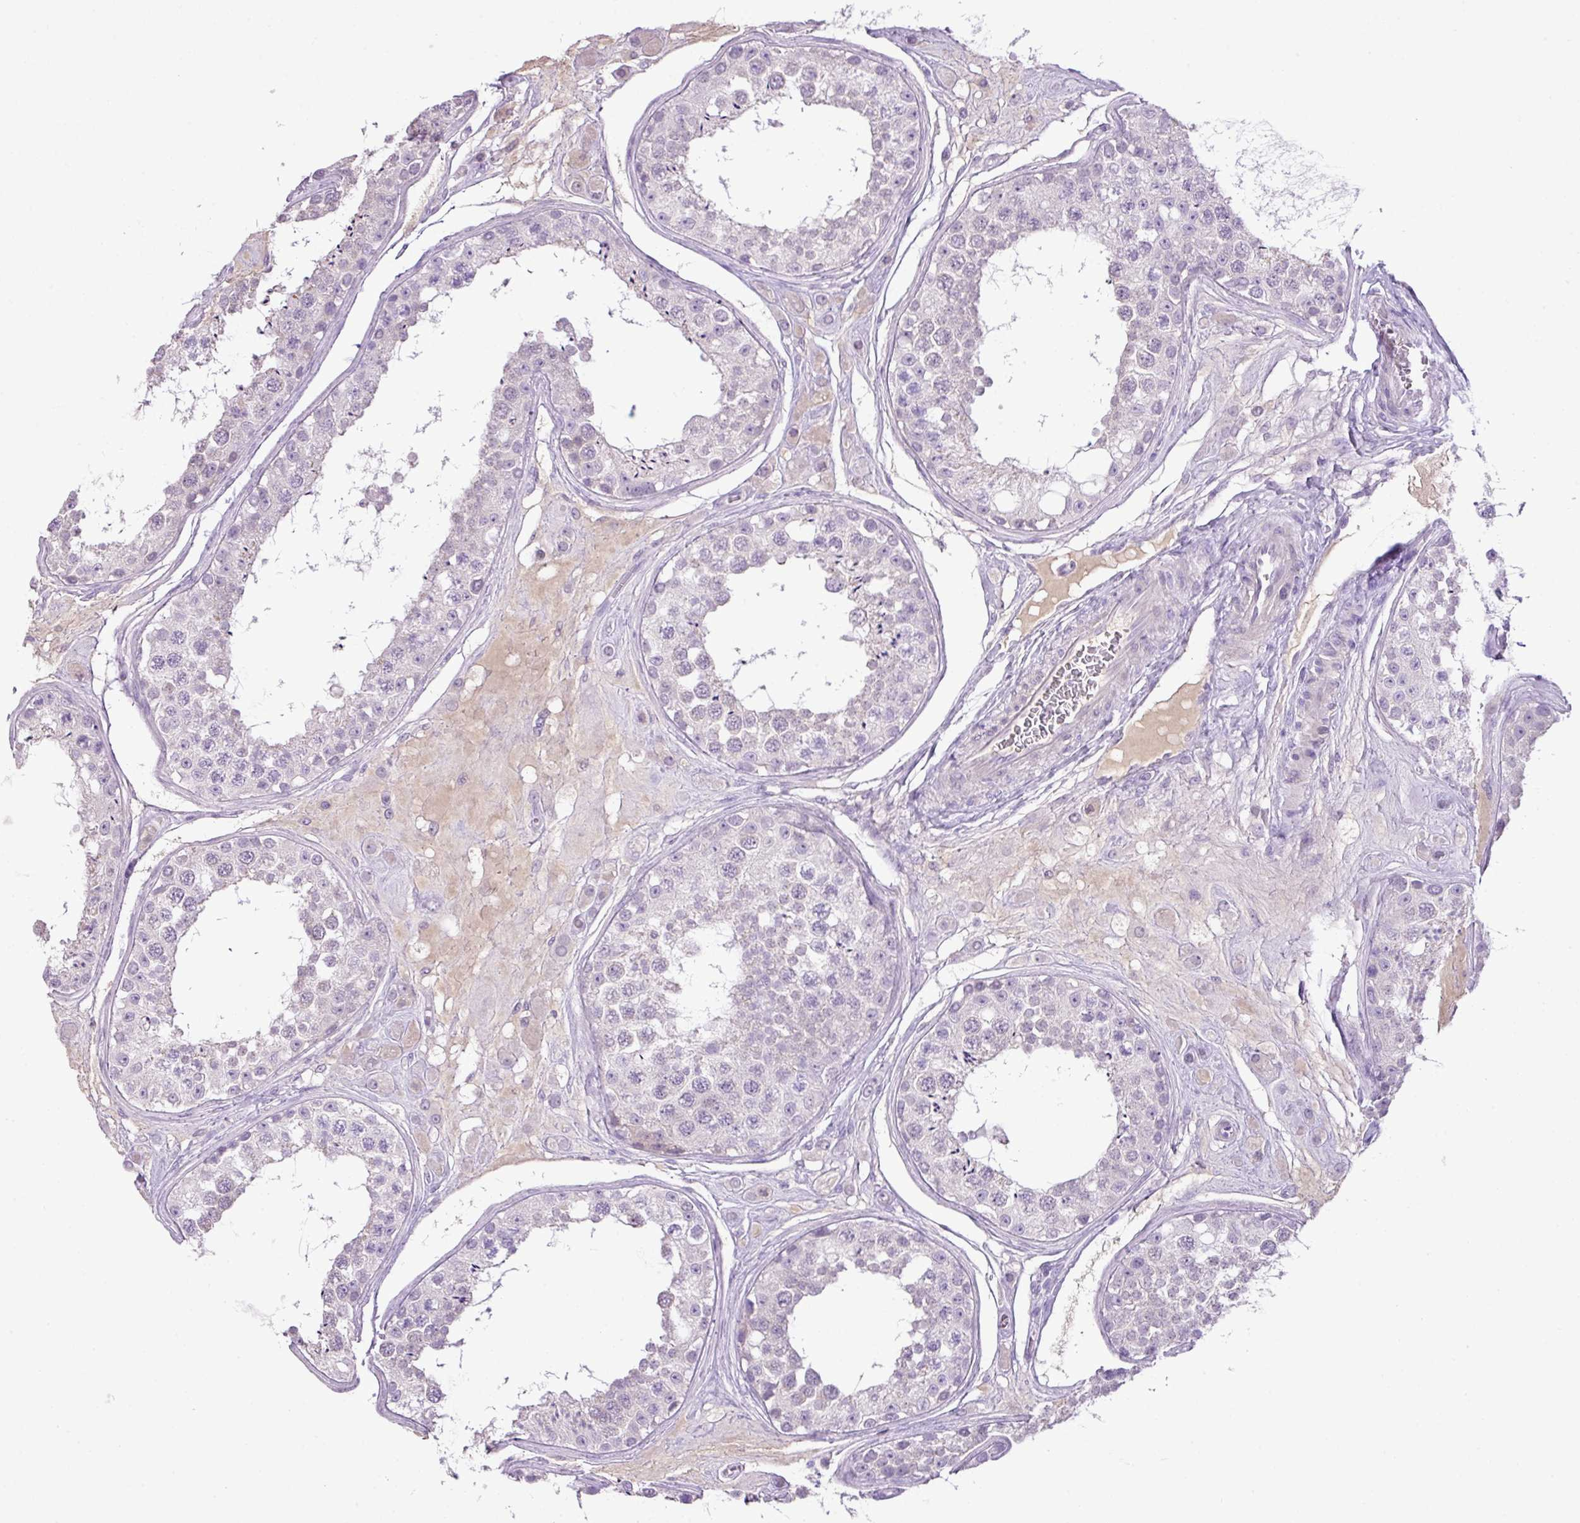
{"staining": {"intensity": "negative", "quantity": "none", "location": "none"}, "tissue": "testis", "cell_type": "Cells in seminiferous ducts", "image_type": "normal", "snomed": [{"axis": "morphology", "description": "Normal tissue, NOS"}, {"axis": "topography", "description": "Testis"}], "caption": "DAB immunohistochemical staining of unremarkable testis demonstrates no significant staining in cells in seminiferous ducts. (Brightfield microscopy of DAB (3,3'-diaminobenzidine) immunohistochemistry (IHC) at high magnification).", "gene": "HTR3E", "patient": {"sex": "male", "age": 25}}